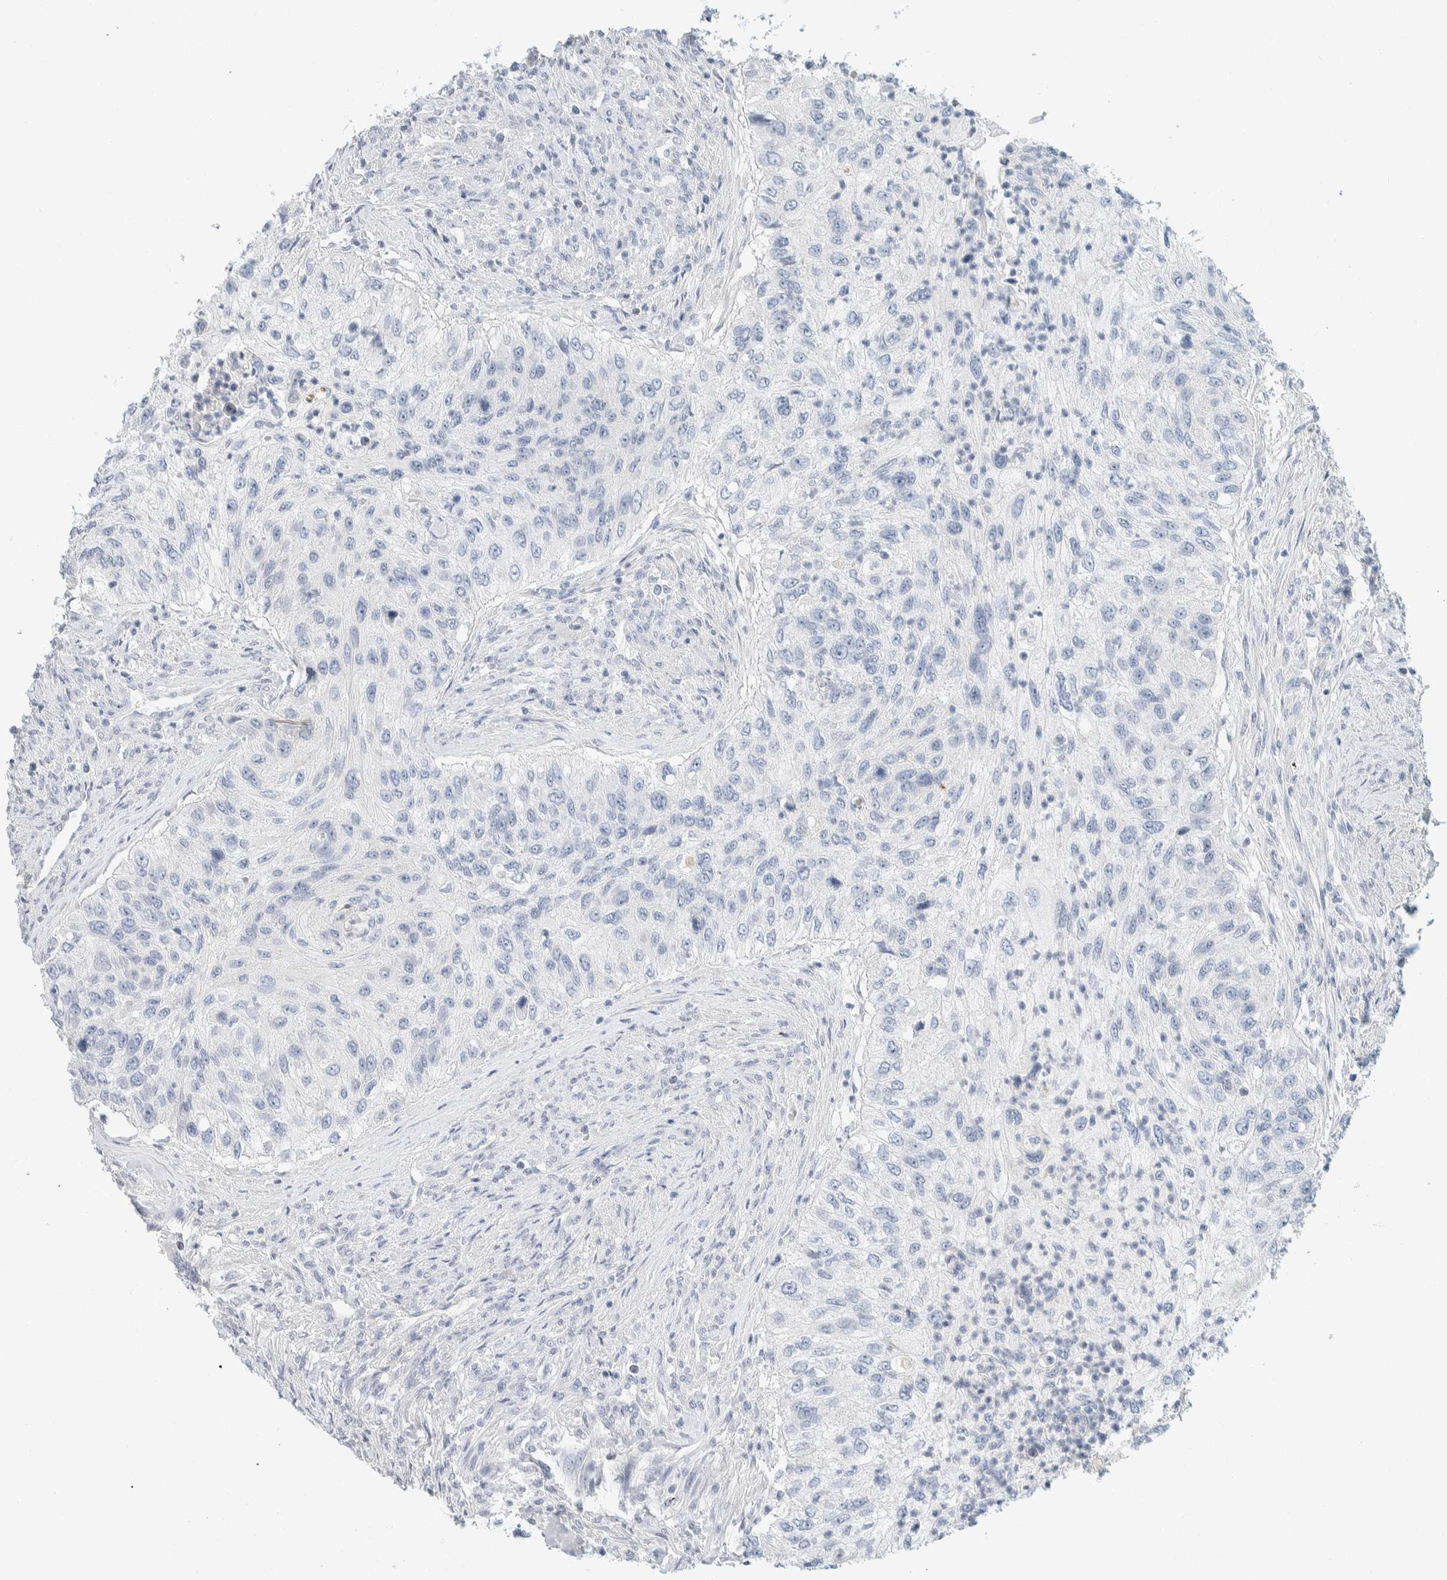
{"staining": {"intensity": "negative", "quantity": "none", "location": "none"}, "tissue": "urothelial cancer", "cell_type": "Tumor cells", "image_type": "cancer", "snomed": [{"axis": "morphology", "description": "Urothelial carcinoma, High grade"}, {"axis": "topography", "description": "Urinary bladder"}], "caption": "Tumor cells show no significant staining in urothelial cancer.", "gene": "ALOX12B", "patient": {"sex": "female", "age": 60}}